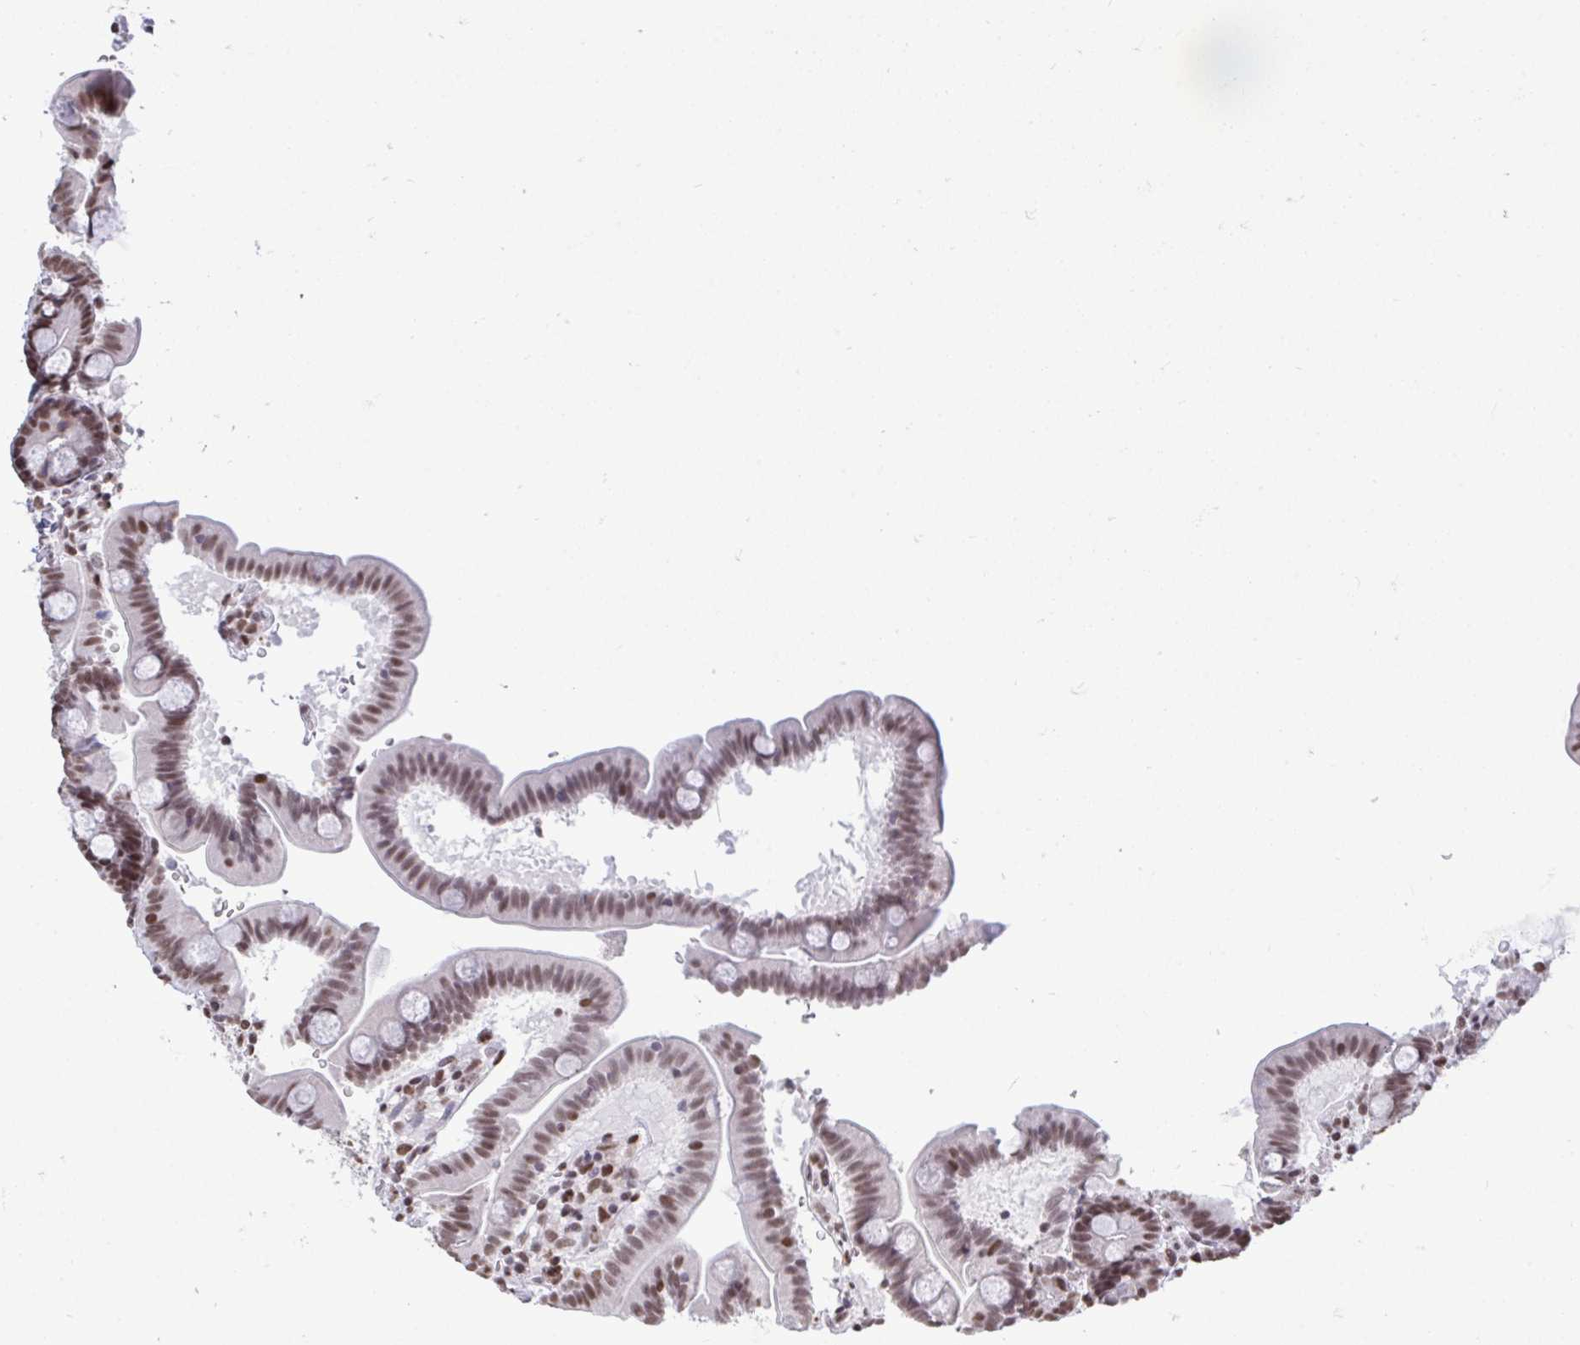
{"staining": {"intensity": "moderate", "quantity": ">75%", "location": "nuclear"}, "tissue": "duodenum", "cell_type": "Glandular cells", "image_type": "normal", "snomed": [{"axis": "morphology", "description": "Normal tissue, NOS"}, {"axis": "topography", "description": "Duodenum"}], "caption": "Immunohistochemistry (IHC) image of benign duodenum: duodenum stained using immunohistochemistry displays medium levels of moderate protein expression localized specifically in the nuclear of glandular cells, appearing as a nuclear brown color.", "gene": "HNRNPDL", "patient": {"sex": "male", "age": 59}}